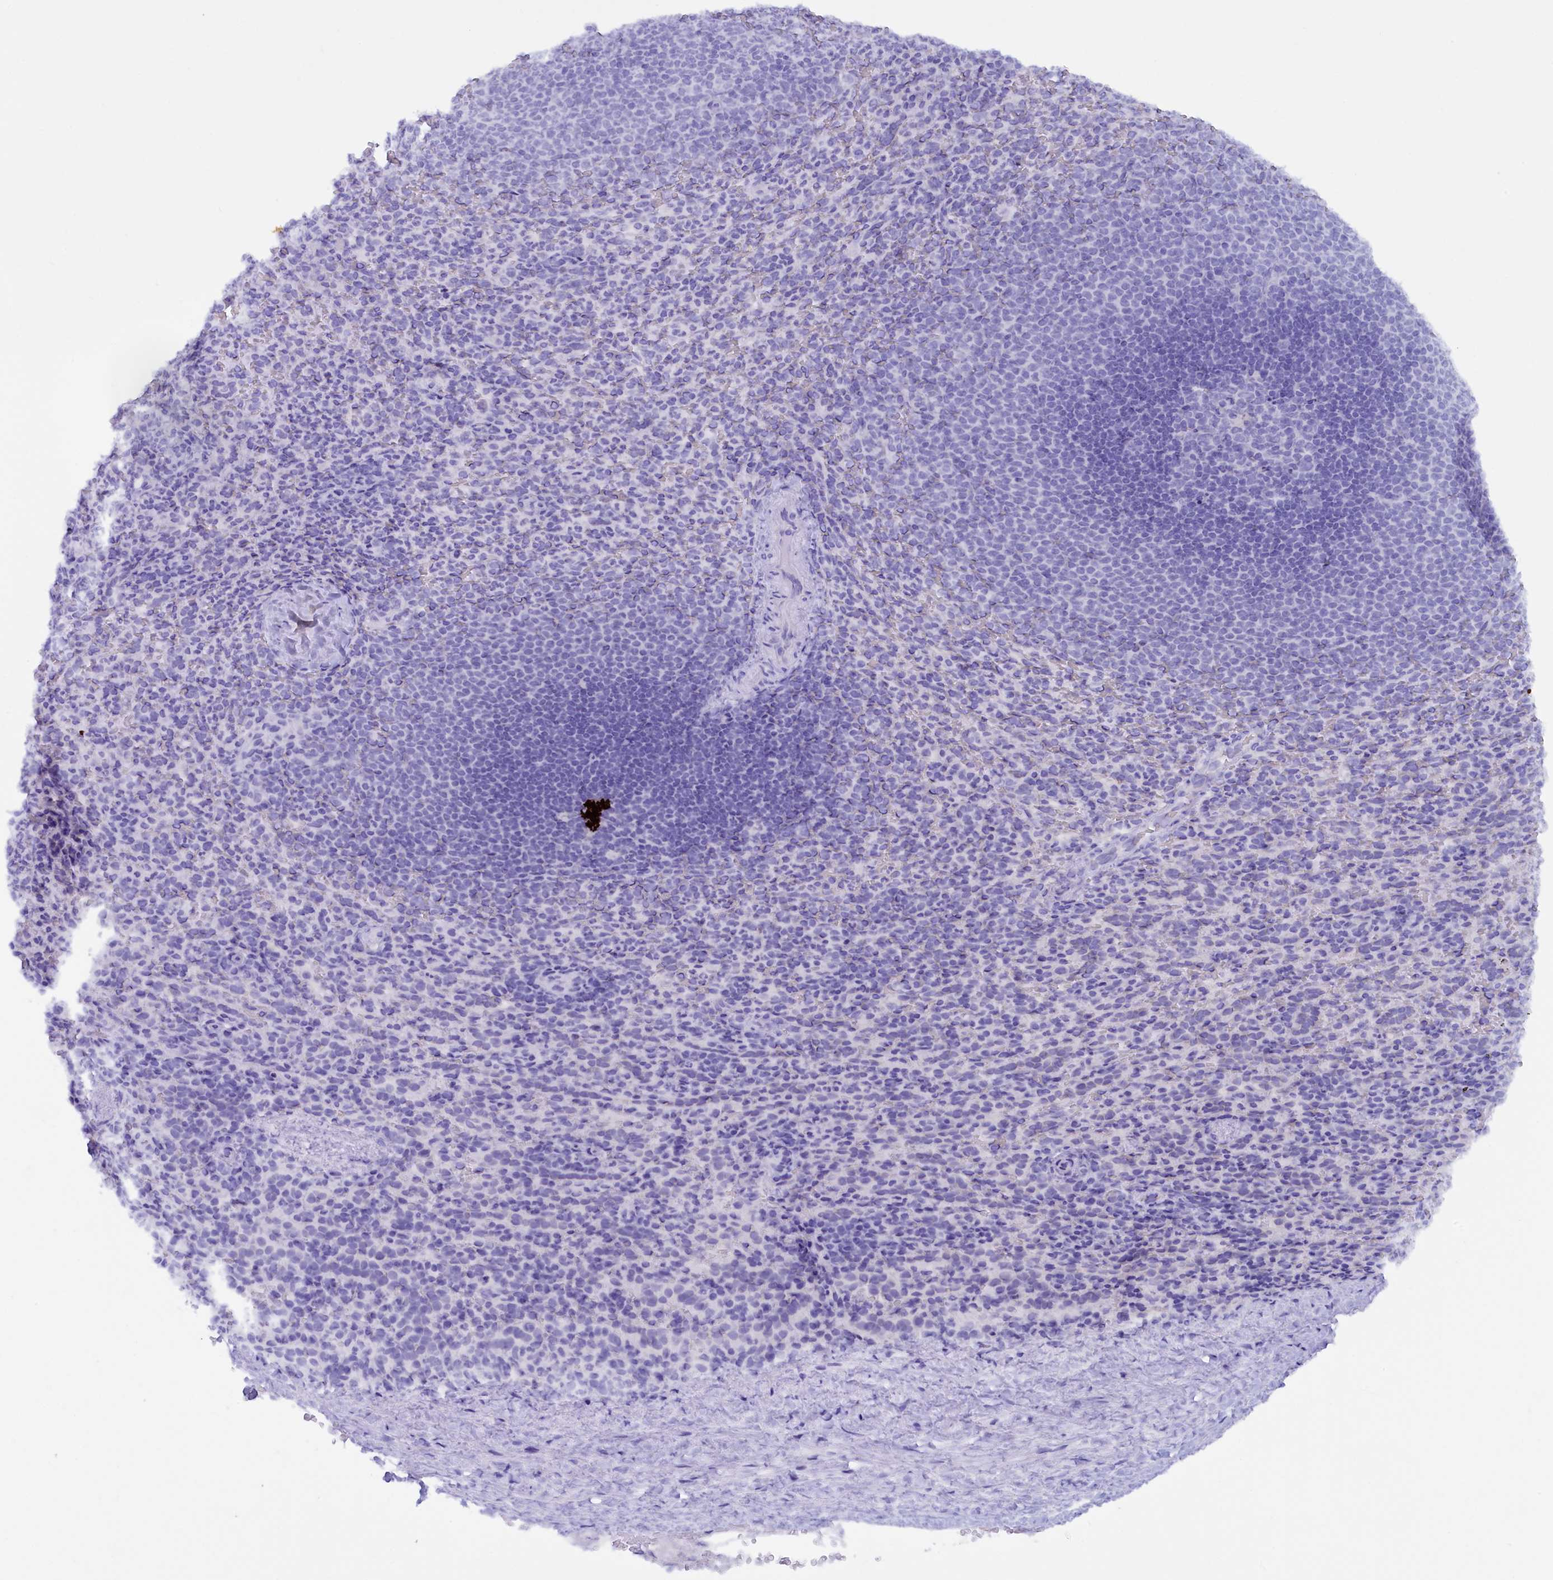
{"staining": {"intensity": "negative", "quantity": "none", "location": "none"}, "tissue": "spleen", "cell_type": "Cells in red pulp", "image_type": "normal", "snomed": [{"axis": "morphology", "description": "Normal tissue, NOS"}, {"axis": "topography", "description": "Spleen"}], "caption": "An immunohistochemistry (IHC) micrograph of normal spleen is shown. There is no staining in cells in red pulp of spleen.", "gene": "ZSWIM4", "patient": {"sex": "female", "age": 21}}